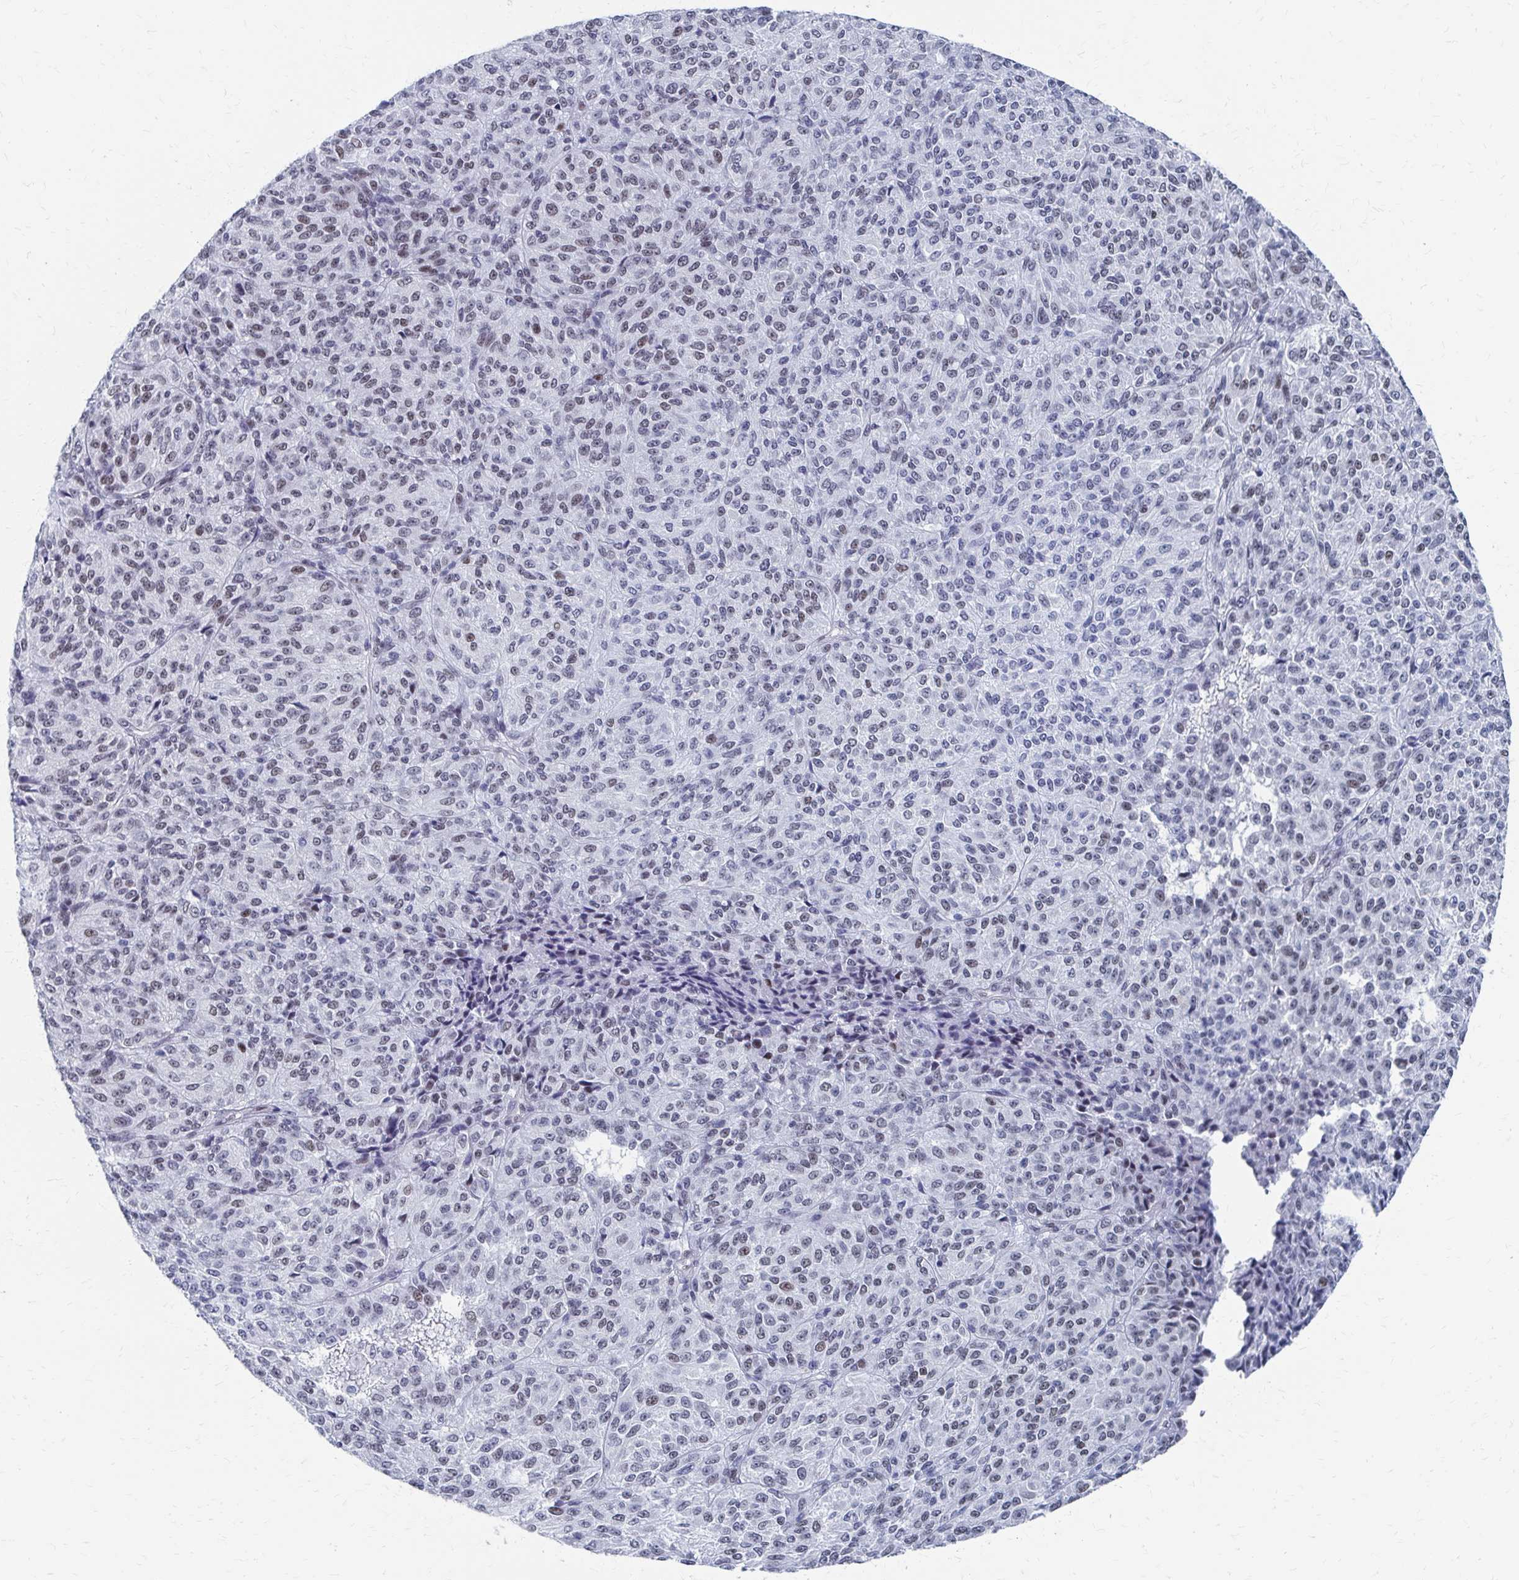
{"staining": {"intensity": "weak", "quantity": ">75%", "location": "nuclear"}, "tissue": "melanoma", "cell_type": "Tumor cells", "image_type": "cancer", "snomed": [{"axis": "morphology", "description": "Malignant melanoma, Metastatic site"}, {"axis": "topography", "description": "Brain"}], "caption": "Protein expression by immunohistochemistry exhibits weak nuclear staining in about >75% of tumor cells in malignant melanoma (metastatic site).", "gene": "CDIN1", "patient": {"sex": "female", "age": 56}}